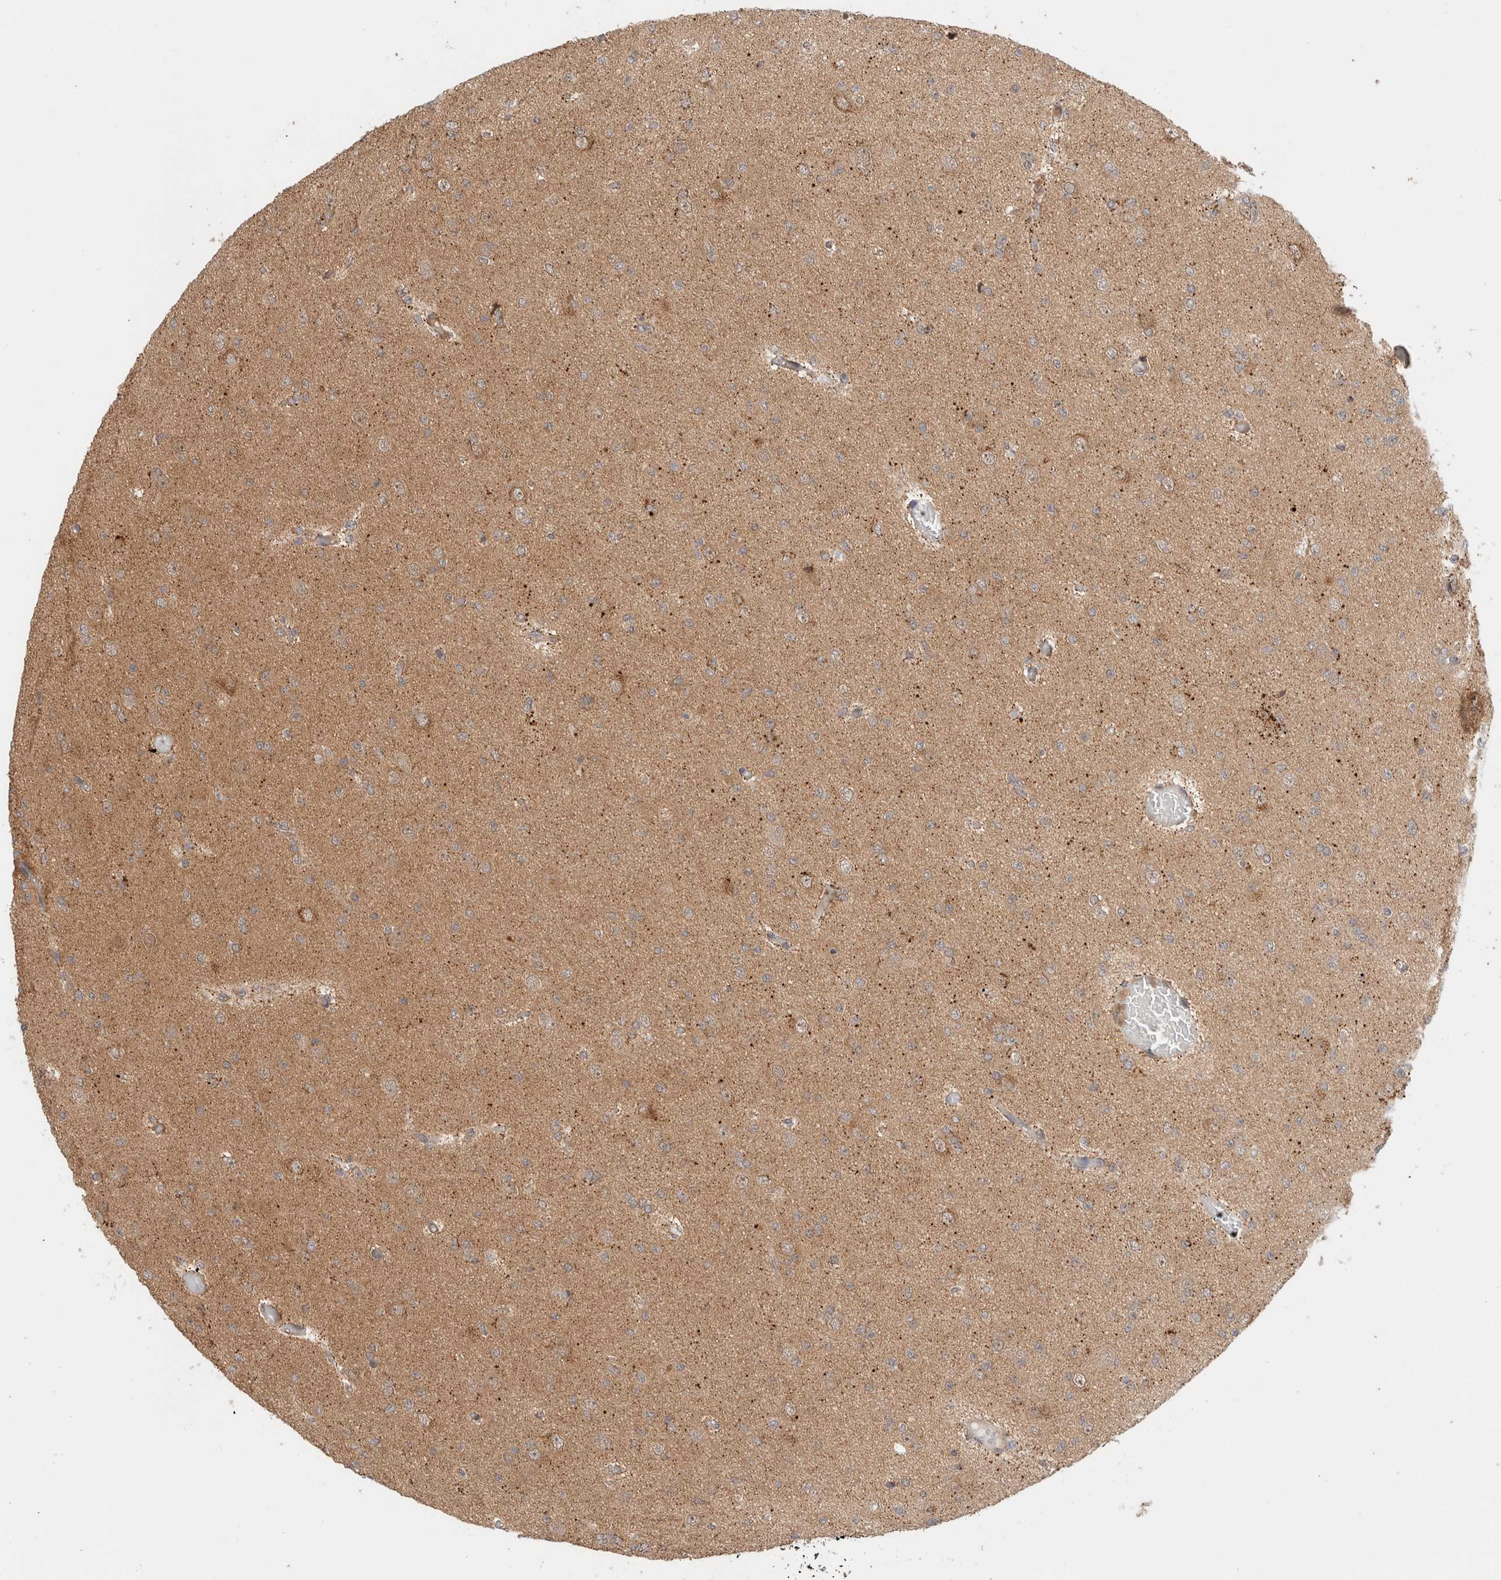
{"staining": {"intensity": "weak", "quantity": "25%-75%", "location": "cytoplasmic/membranous"}, "tissue": "glioma", "cell_type": "Tumor cells", "image_type": "cancer", "snomed": [{"axis": "morphology", "description": "Glioma, malignant, Low grade"}, {"axis": "topography", "description": "Brain"}], "caption": "Immunohistochemical staining of human malignant glioma (low-grade) displays low levels of weak cytoplasmic/membranous expression in about 25%-75% of tumor cells.", "gene": "OTUD6B", "patient": {"sex": "female", "age": 22}}